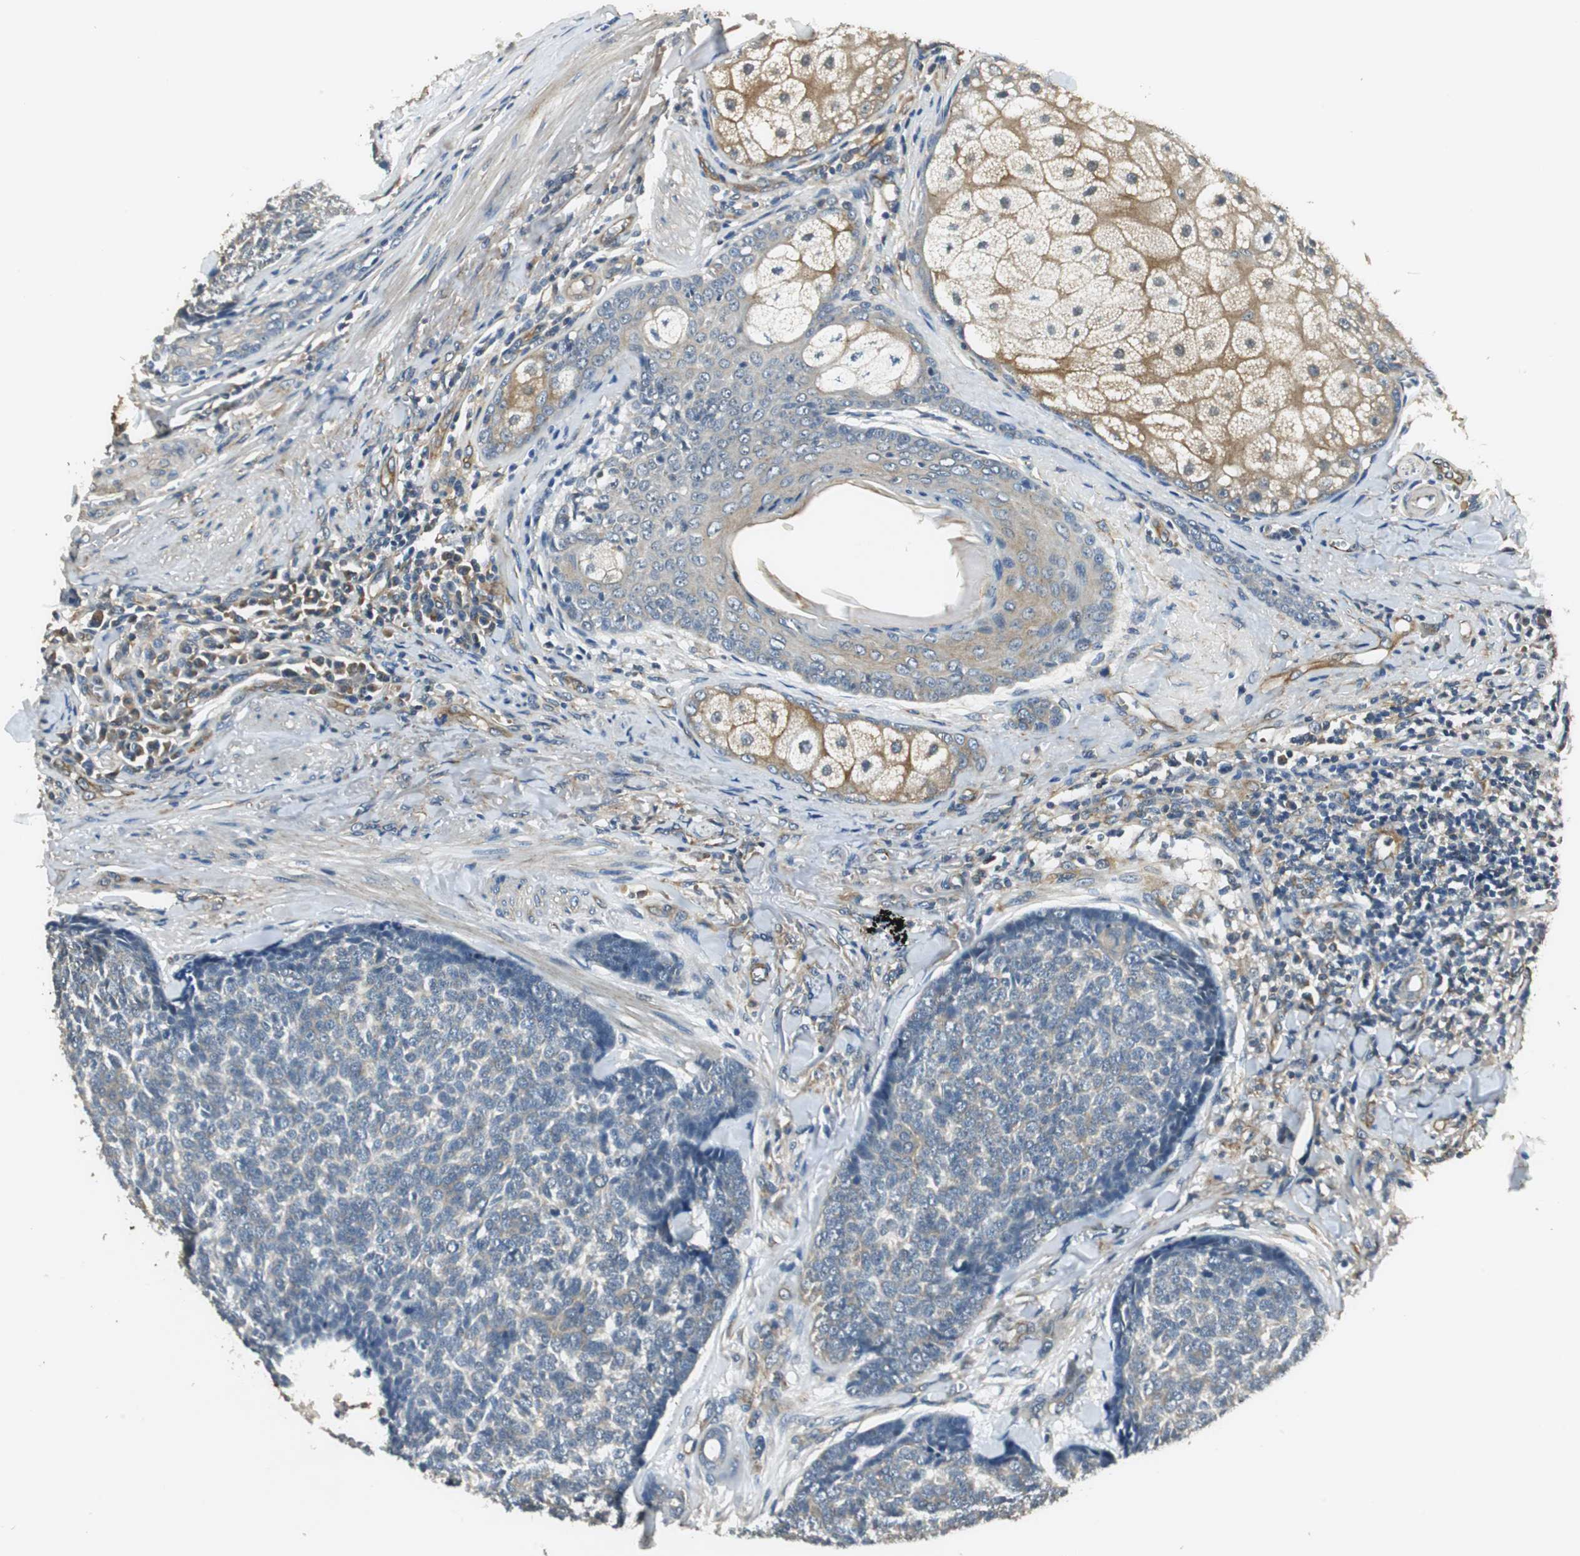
{"staining": {"intensity": "weak", "quantity": "<25%", "location": "cytoplasmic/membranous"}, "tissue": "skin cancer", "cell_type": "Tumor cells", "image_type": "cancer", "snomed": [{"axis": "morphology", "description": "Basal cell carcinoma"}, {"axis": "topography", "description": "Skin"}], "caption": "Photomicrograph shows no significant protein expression in tumor cells of skin basal cell carcinoma.", "gene": "PSMB4", "patient": {"sex": "male", "age": 84}}